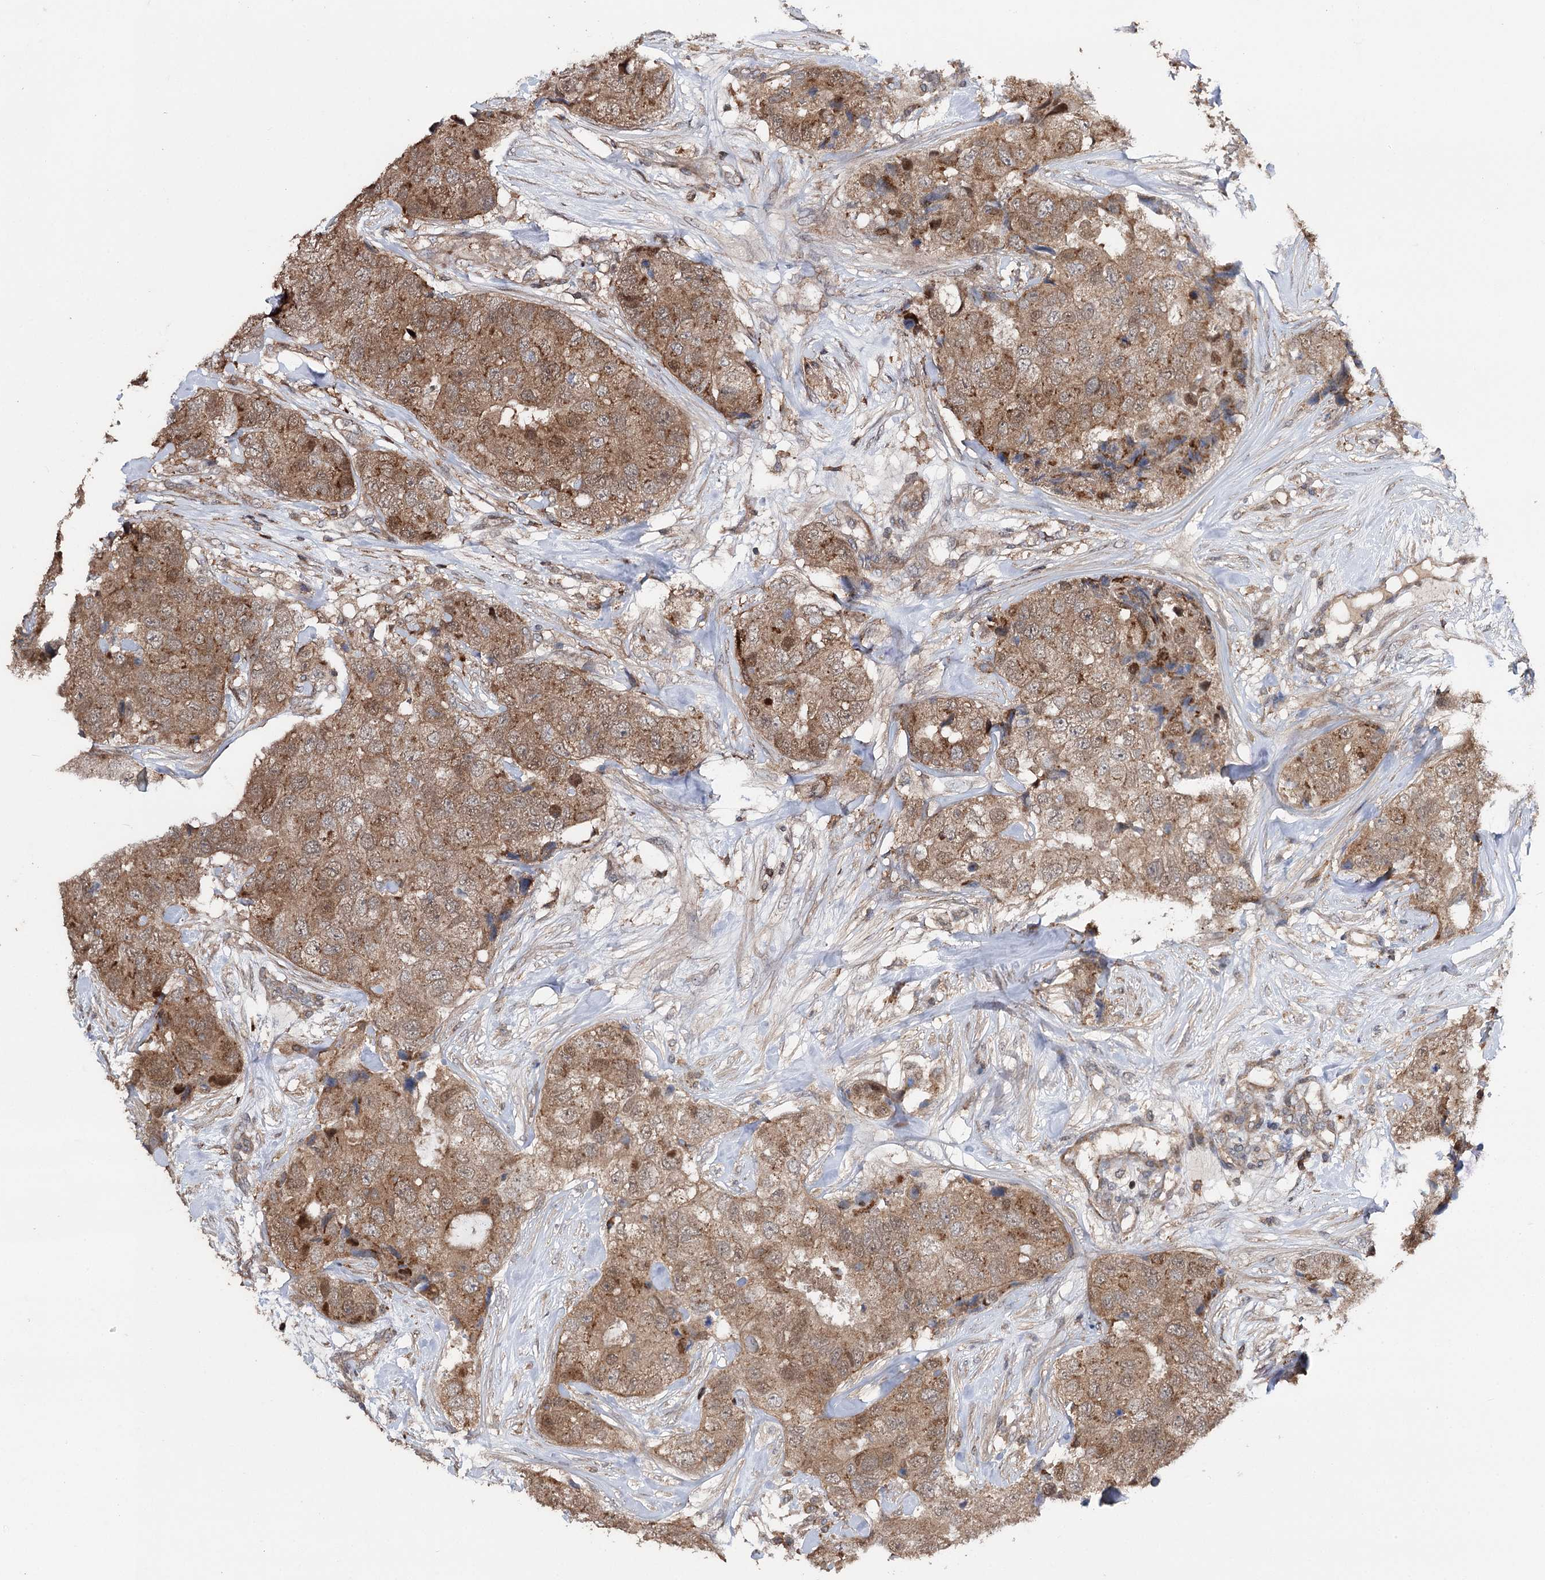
{"staining": {"intensity": "moderate", "quantity": ">75%", "location": "cytoplasmic/membranous"}, "tissue": "breast cancer", "cell_type": "Tumor cells", "image_type": "cancer", "snomed": [{"axis": "morphology", "description": "Duct carcinoma"}, {"axis": "topography", "description": "Breast"}], "caption": "High-power microscopy captured an immunohistochemistry (IHC) micrograph of breast cancer, revealing moderate cytoplasmic/membranous expression in about >75% of tumor cells.", "gene": "STX6", "patient": {"sex": "female", "age": 62}}